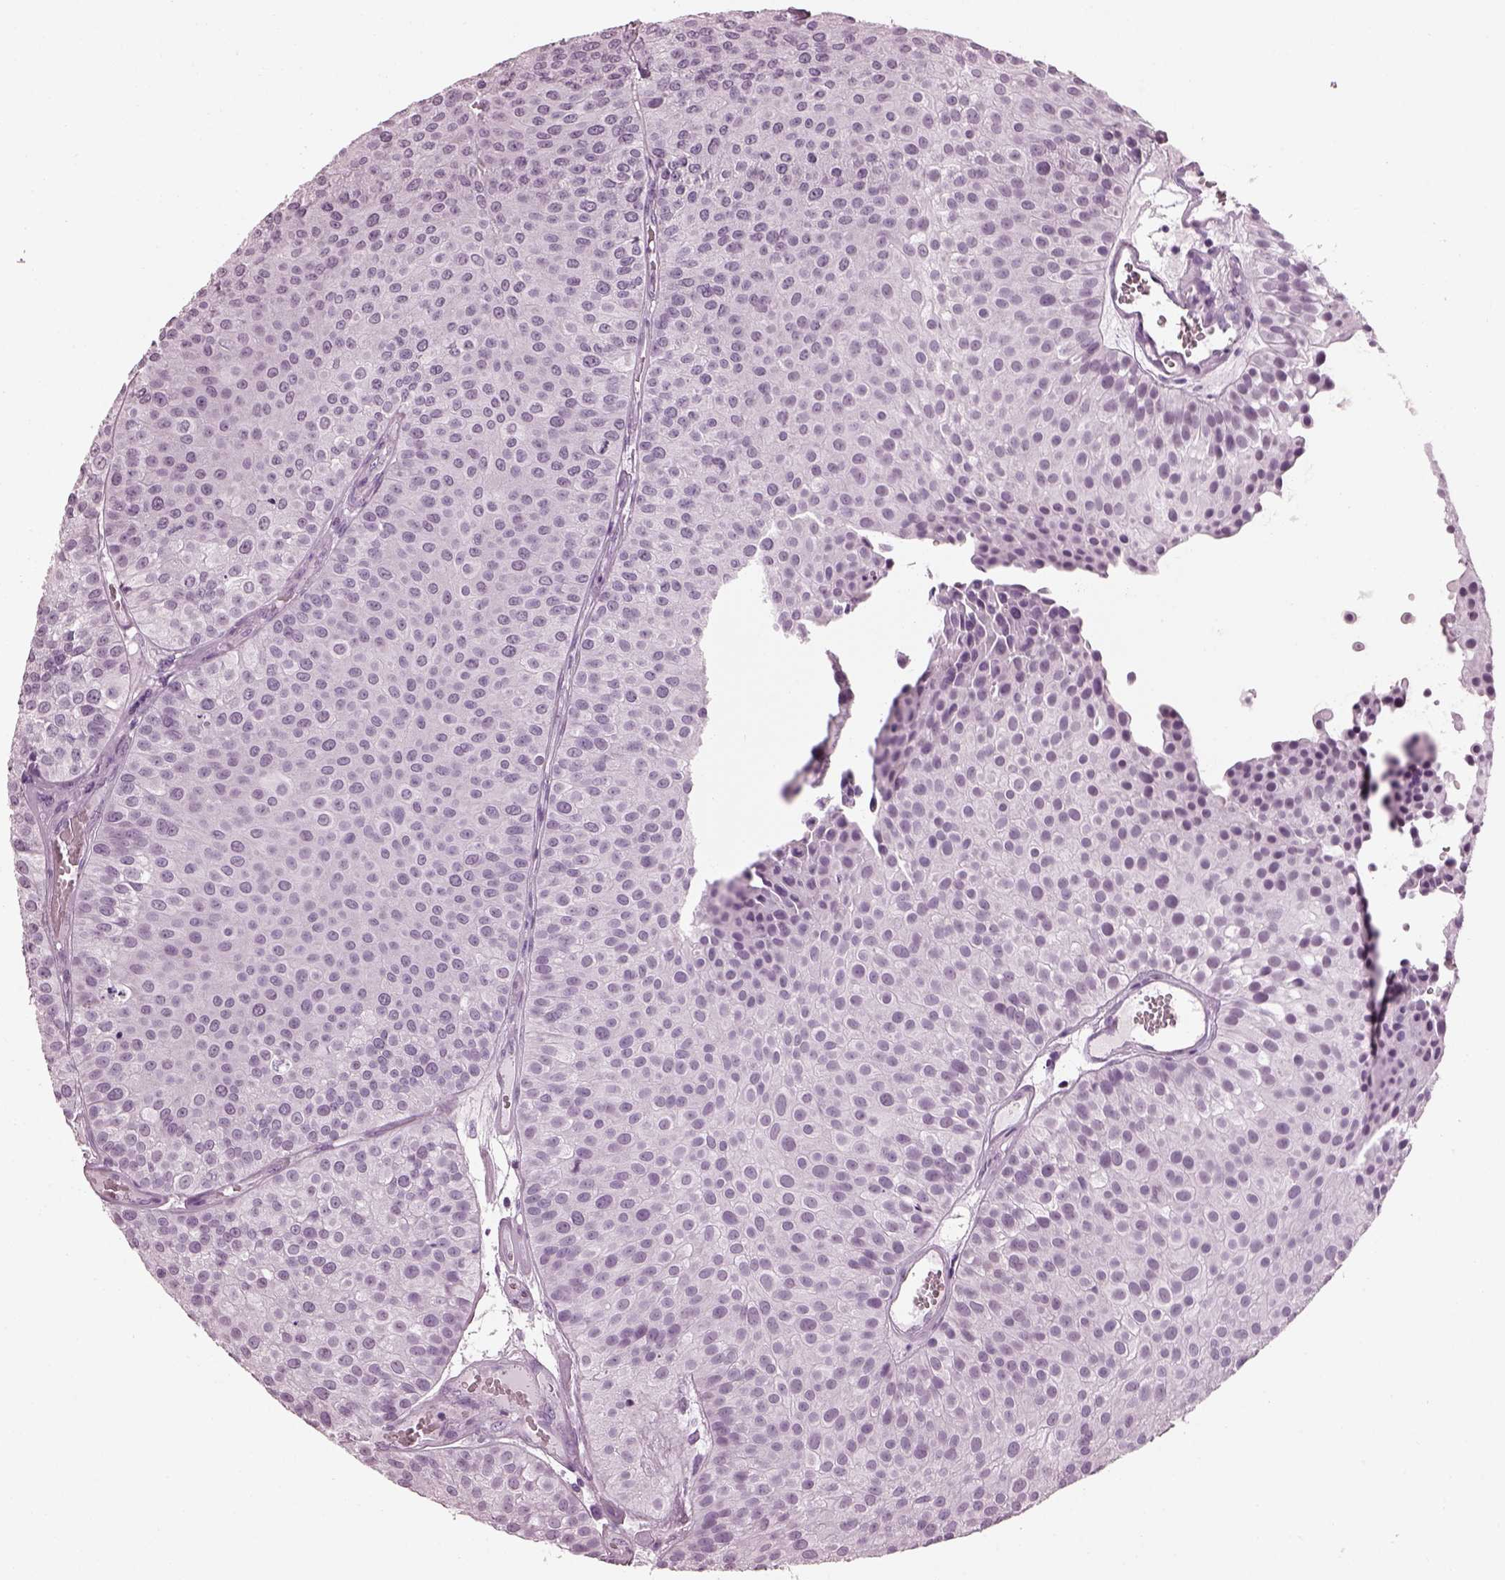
{"staining": {"intensity": "negative", "quantity": "none", "location": "none"}, "tissue": "urothelial cancer", "cell_type": "Tumor cells", "image_type": "cancer", "snomed": [{"axis": "morphology", "description": "Urothelial carcinoma, Low grade"}, {"axis": "topography", "description": "Urinary bladder"}], "caption": "Immunohistochemical staining of human urothelial cancer displays no significant expression in tumor cells.", "gene": "ADGRG2", "patient": {"sex": "female", "age": 87}}